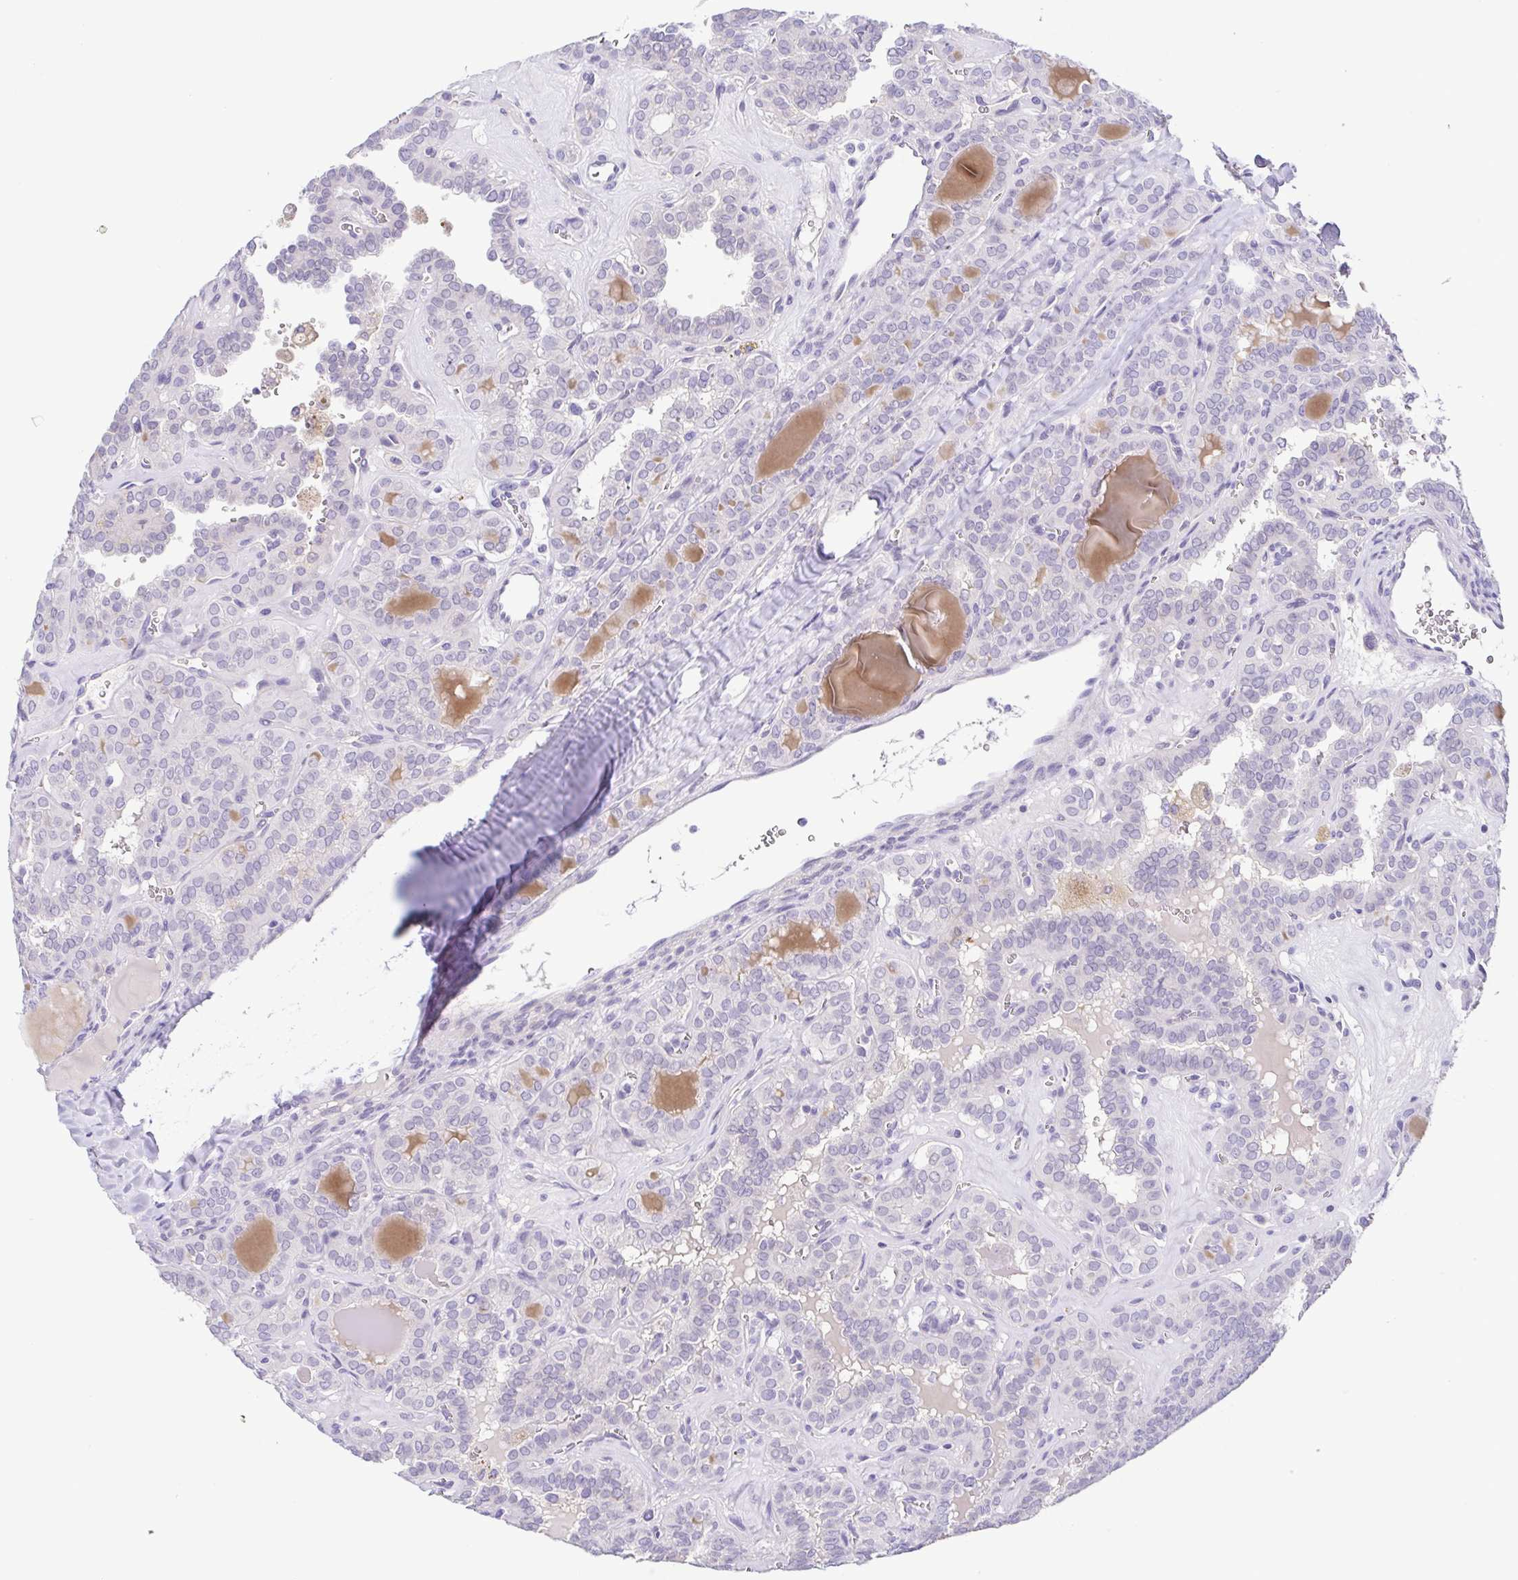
{"staining": {"intensity": "negative", "quantity": "none", "location": "none"}, "tissue": "thyroid cancer", "cell_type": "Tumor cells", "image_type": "cancer", "snomed": [{"axis": "morphology", "description": "Papillary adenocarcinoma, NOS"}, {"axis": "topography", "description": "Thyroid gland"}], "caption": "This is an immunohistochemistry (IHC) image of thyroid cancer. There is no staining in tumor cells.", "gene": "TERT", "patient": {"sex": "female", "age": 41}}